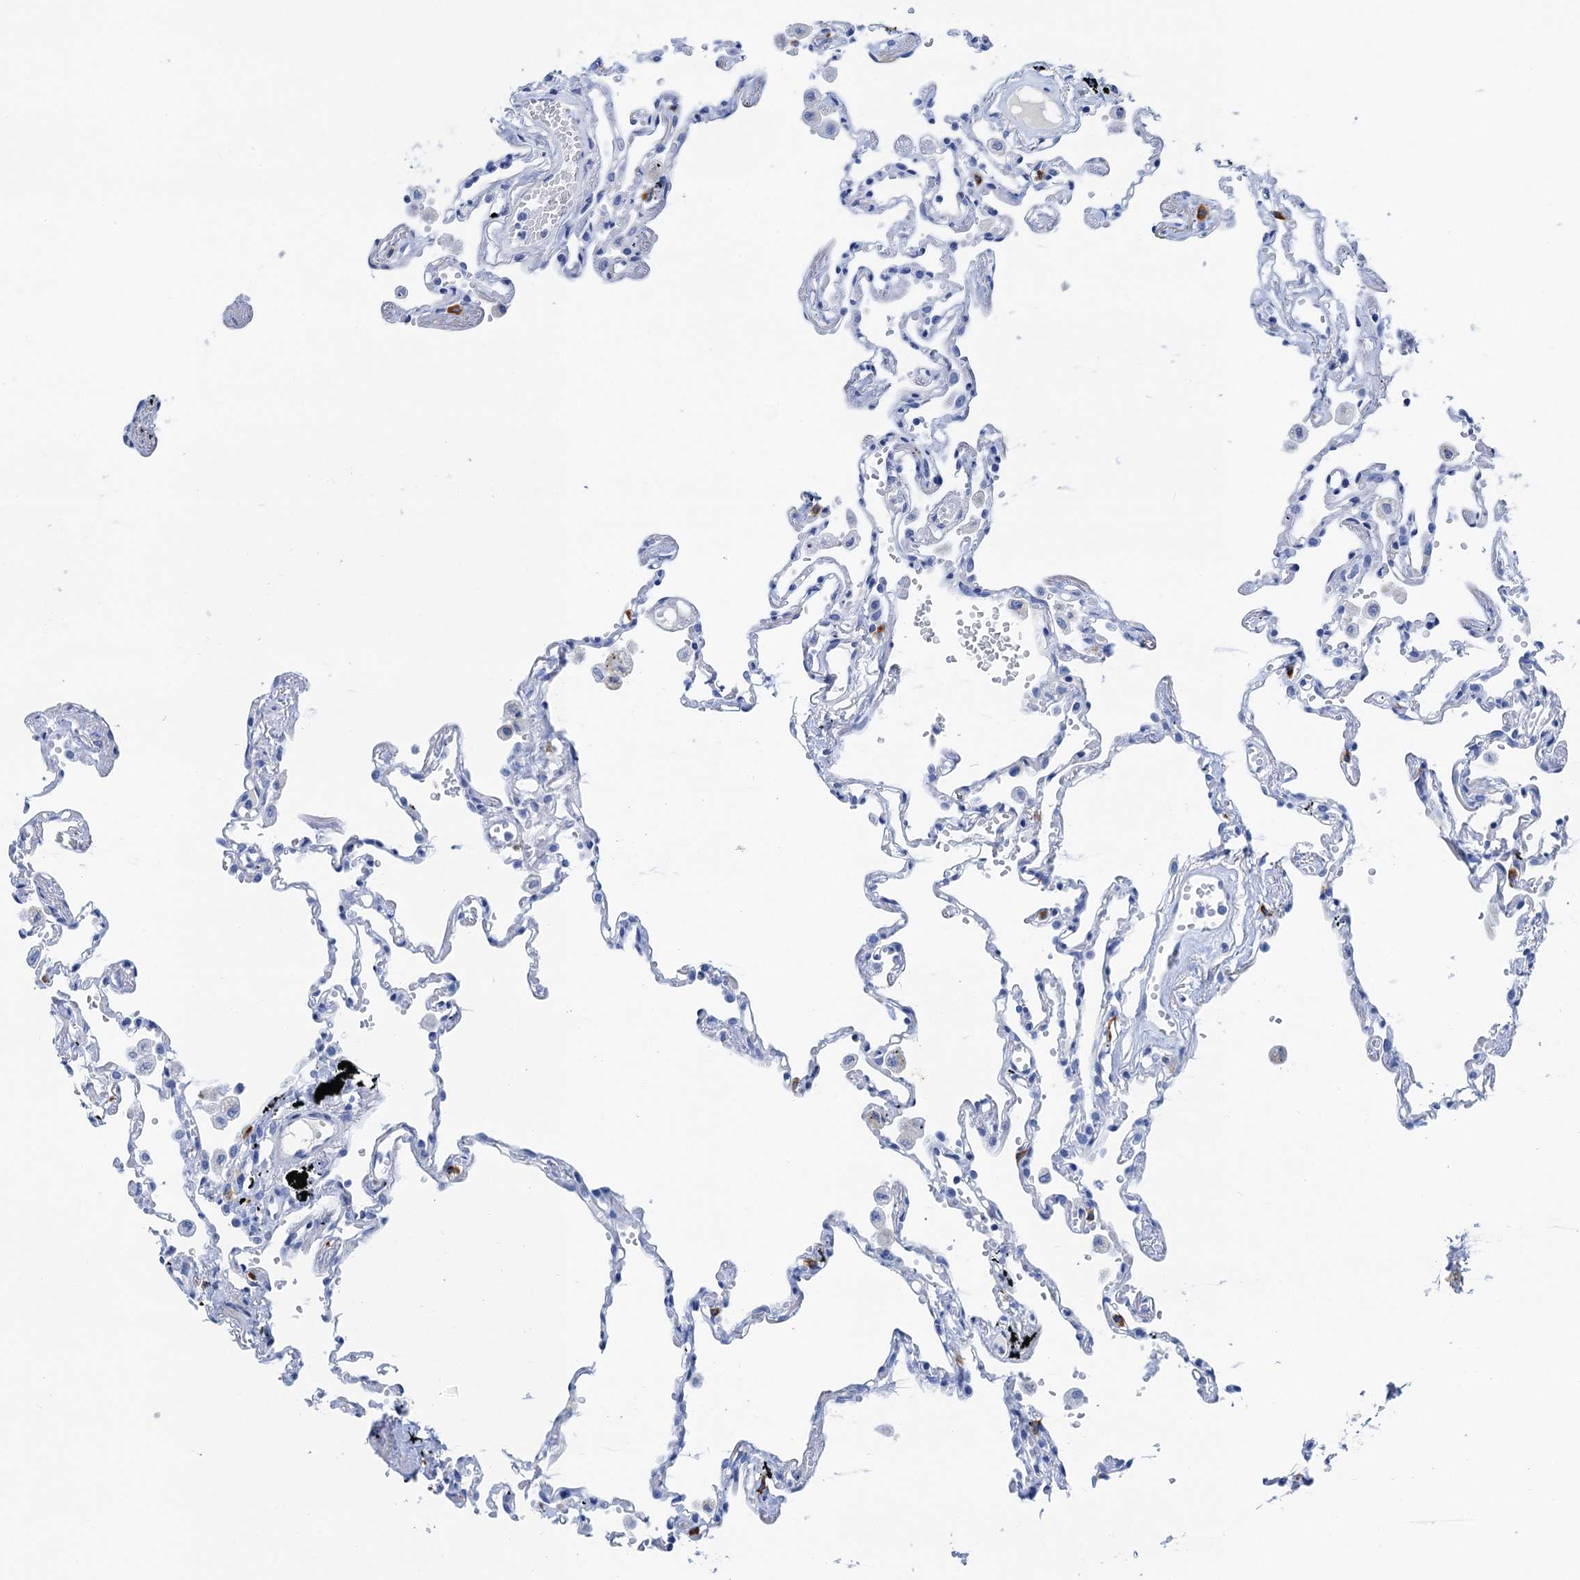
{"staining": {"intensity": "negative", "quantity": "none", "location": "none"}, "tissue": "lung", "cell_type": "Alveolar cells", "image_type": "normal", "snomed": [{"axis": "morphology", "description": "Normal tissue, NOS"}, {"axis": "topography", "description": "Lung"}], "caption": "Human lung stained for a protein using IHC demonstrates no positivity in alveolar cells.", "gene": "NLRP10", "patient": {"sex": "female", "age": 67}}